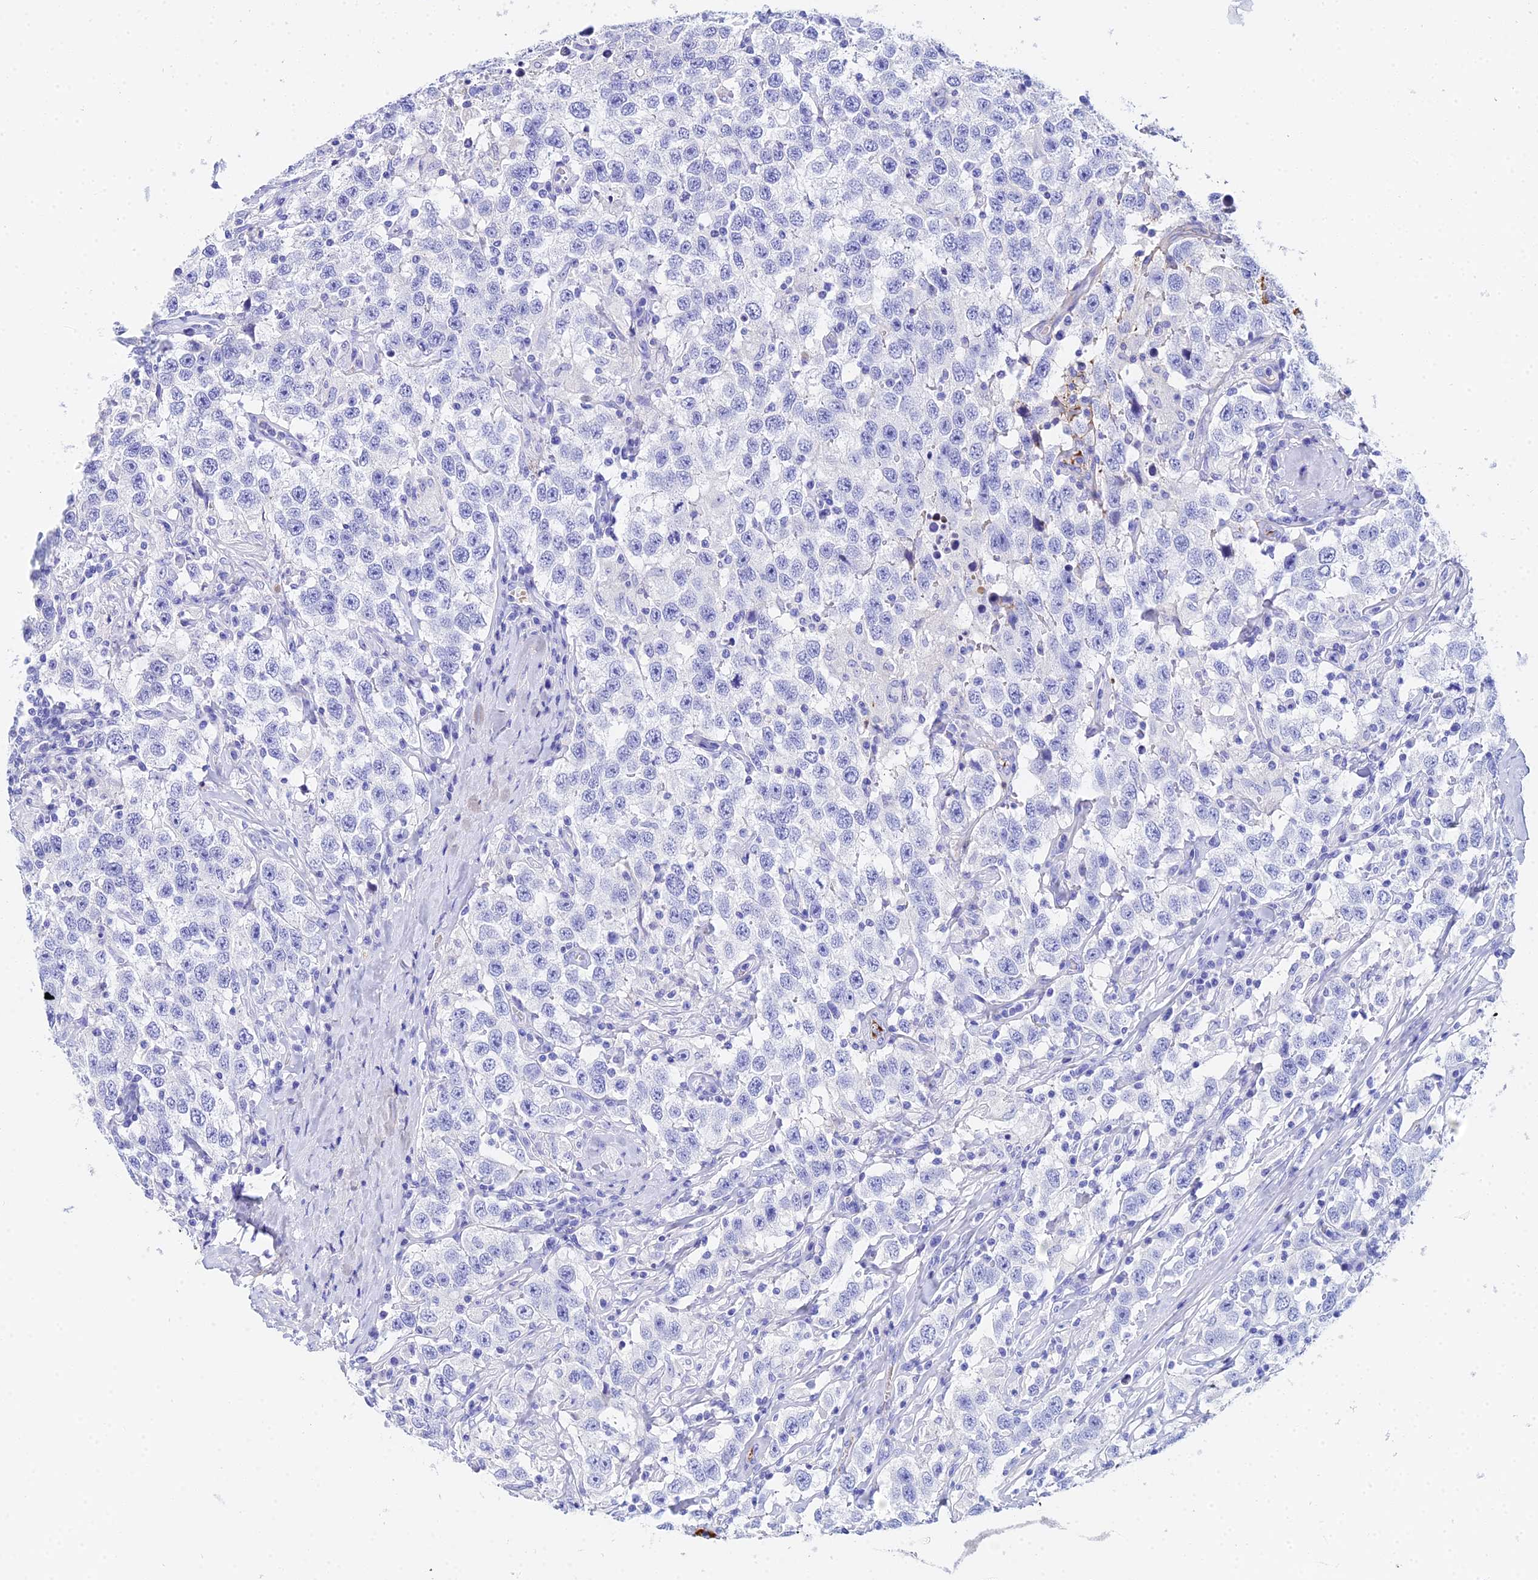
{"staining": {"intensity": "negative", "quantity": "none", "location": "none"}, "tissue": "testis cancer", "cell_type": "Tumor cells", "image_type": "cancer", "snomed": [{"axis": "morphology", "description": "Seminoma, NOS"}, {"axis": "topography", "description": "Testis"}], "caption": "An image of testis cancer stained for a protein shows no brown staining in tumor cells.", "gene": "CELA3A", "patient": {"sex": "male", "age": 41}}